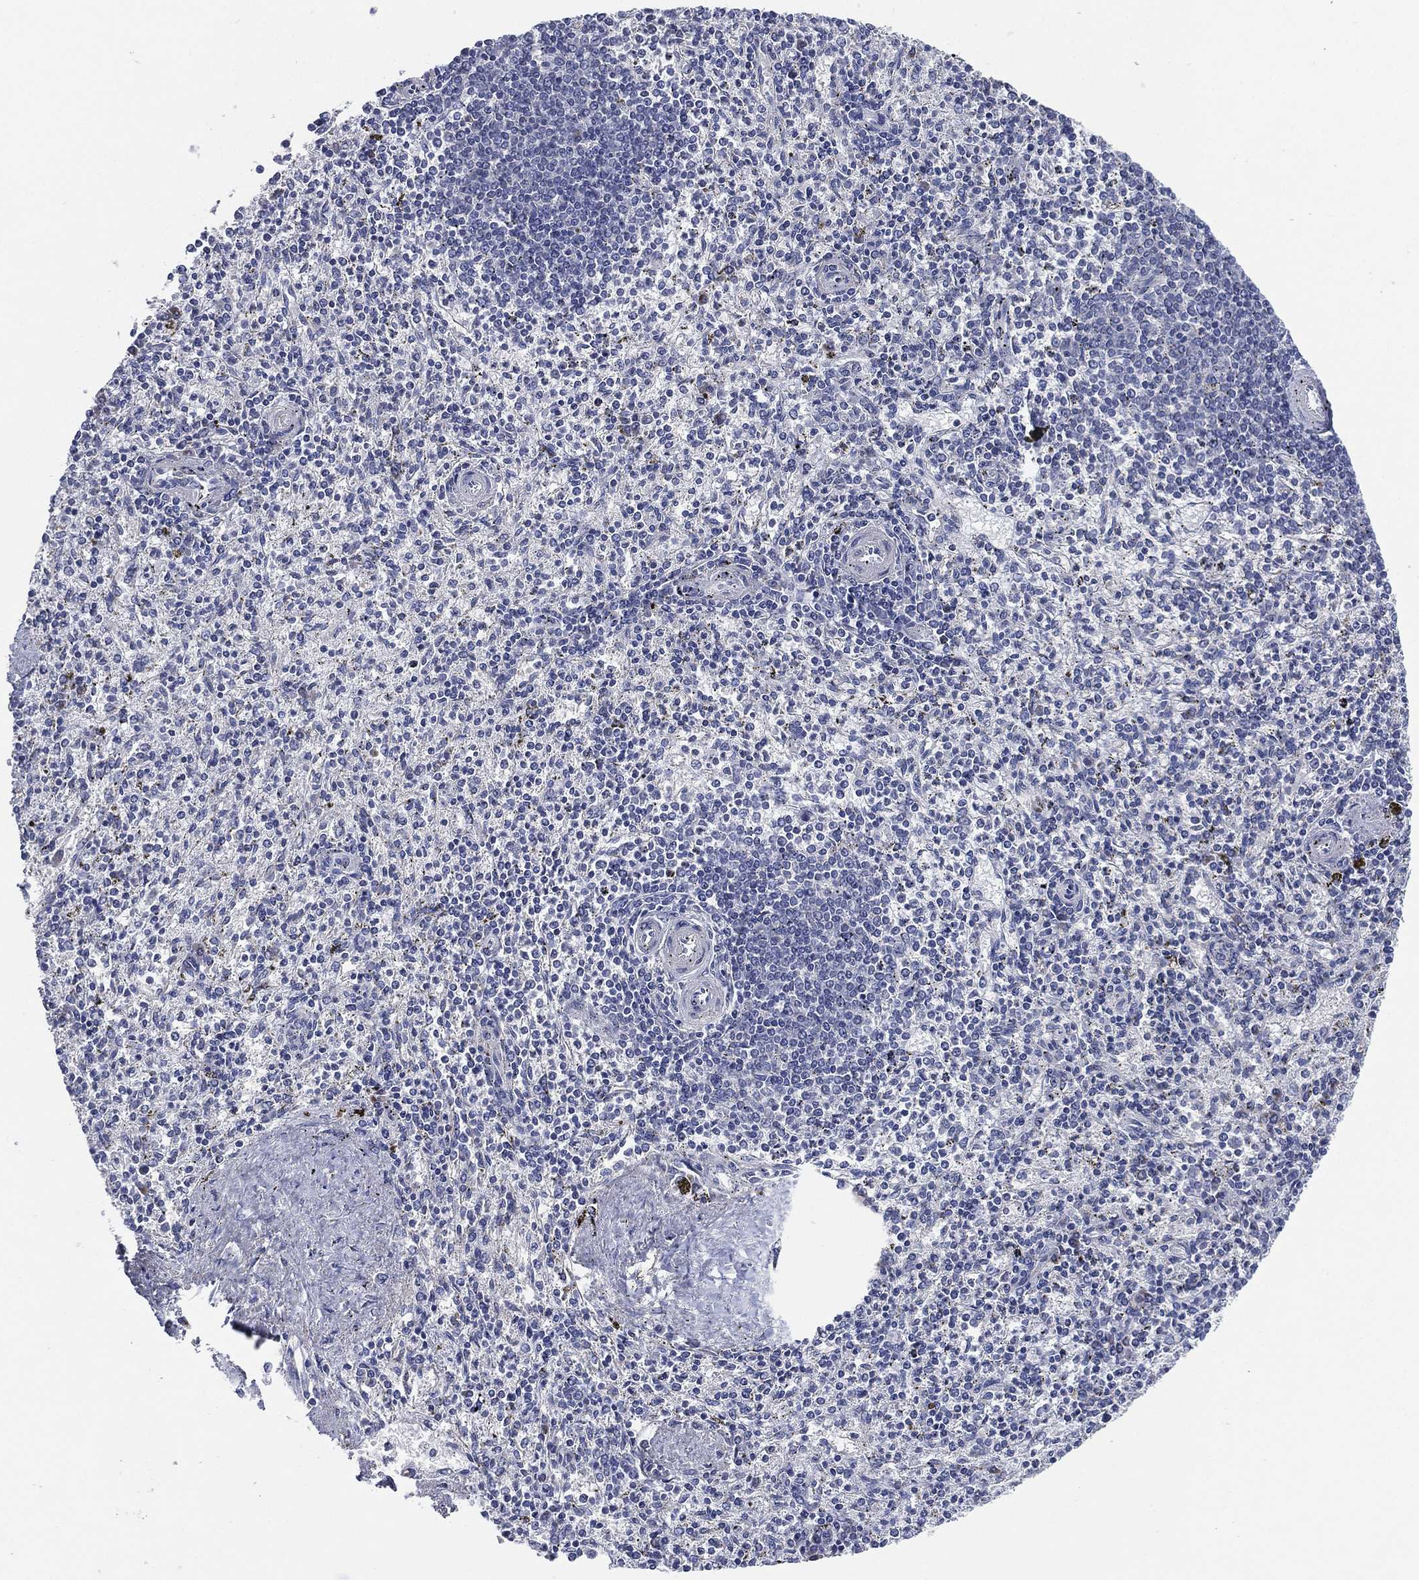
{"staining": {"intensity": "moderate", "quantity": "<25%", "location": "cytoplasmic/membranous"}, "tissue": "spleen", "cell_type": "Cells in red pulp", "image_type": "normal", "snomed": [{"axis": "morphology", "description": "Normal tissue, NOS"}, {"axis": "topography", "description": "Spleen"}], "caption": "Immunohistochemical staining of normal human spleen demonstrates moderate cytoplasmic/membranous protein staining in about <25% of cells in red pulp.", "gene": "ATP8A2", "patient": {"sex": "female", "age": 37}}